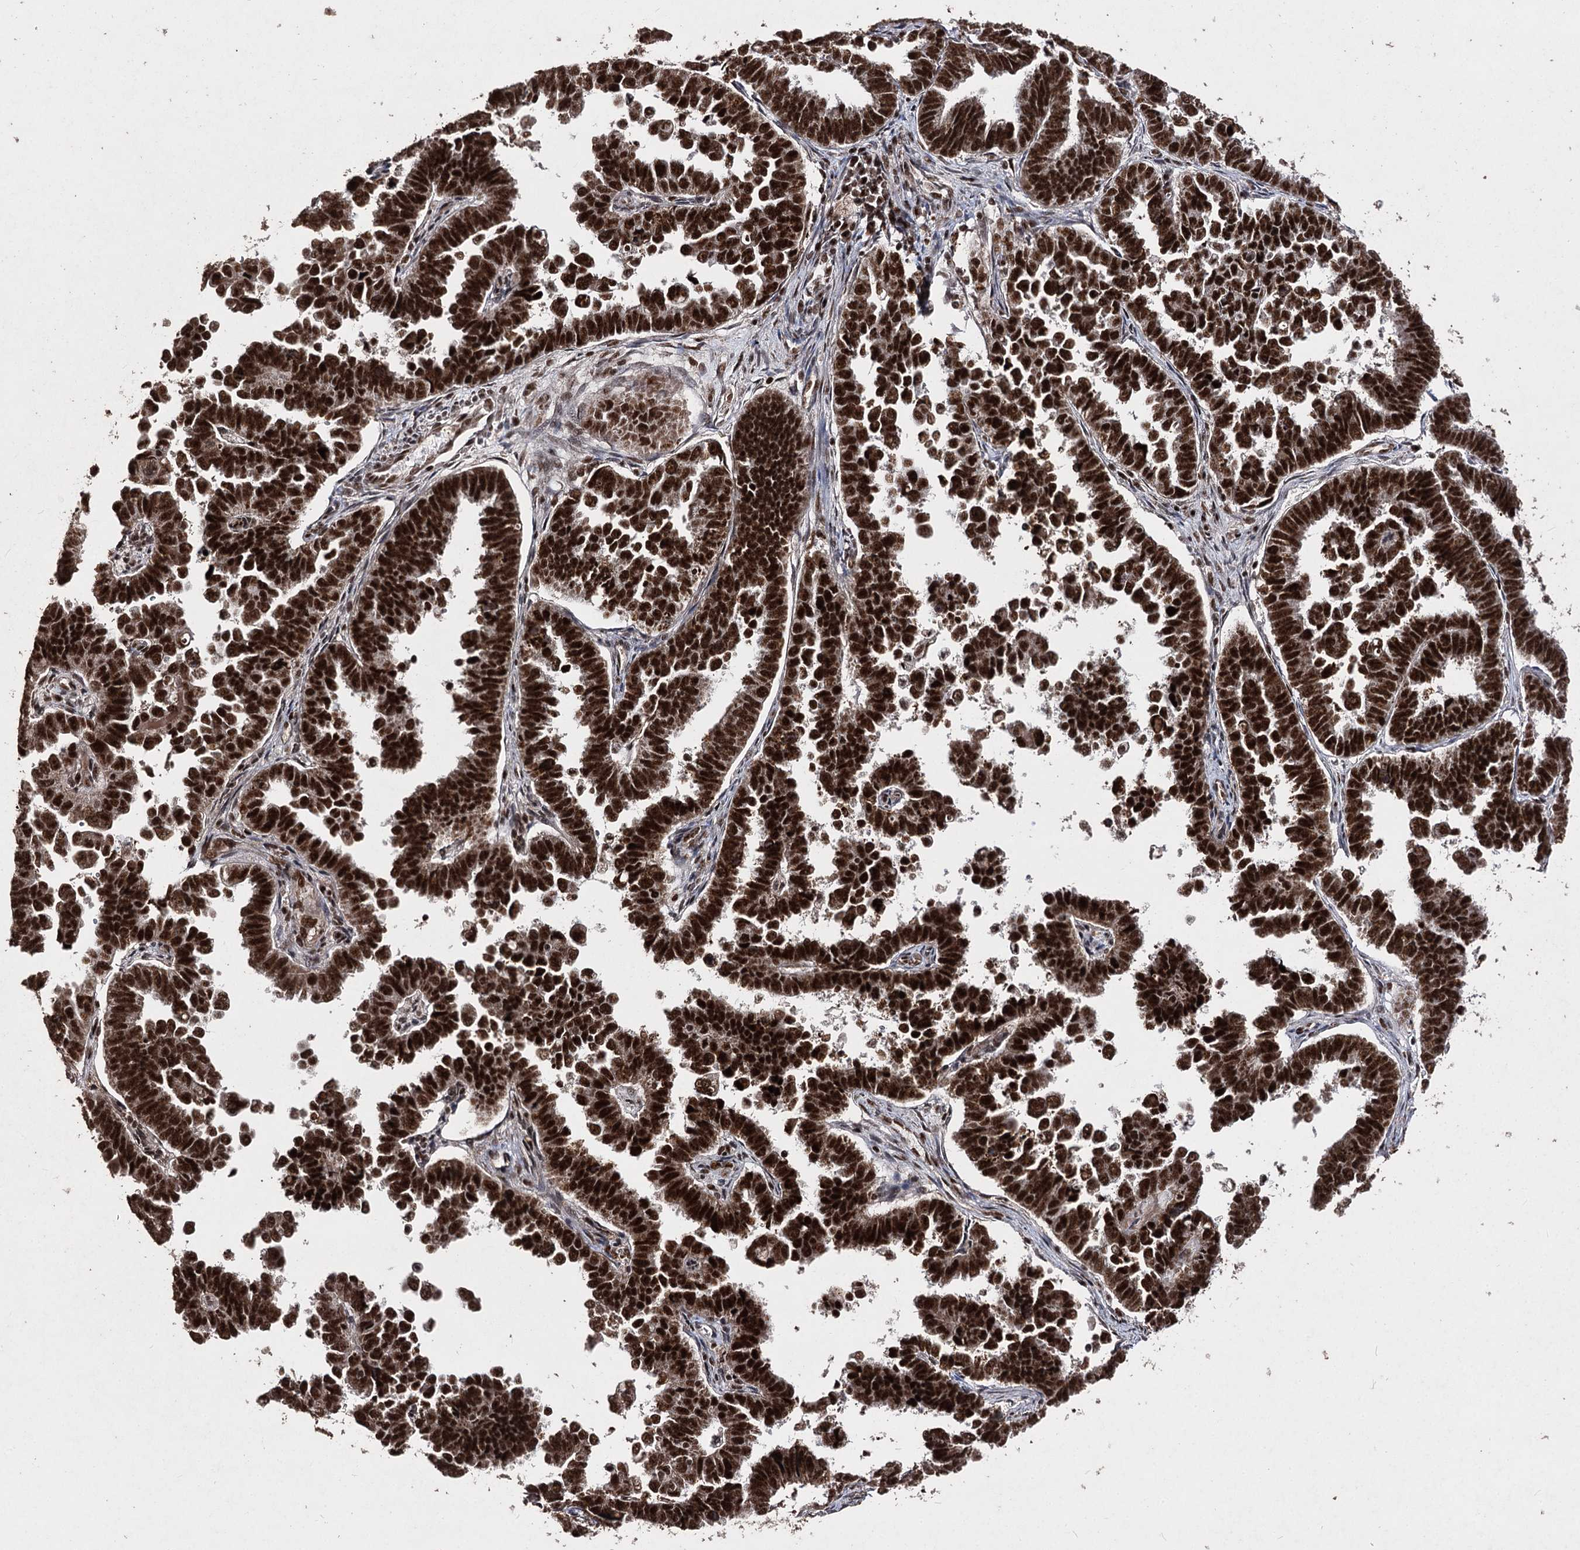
{"staining": {"intensity": "strong", "quantity": ">75%", "location": "nuclear"}, "tissue": "endometrial cancer", "cell_type": "Tumor cells", "image_type": "cancer", "snomed": [{"axis": "morphology", "description": "Adenocarcinoma, NOS"}, {"axis": "topography", "description": "Endometrium"}], "caption": "The micrograph shows immunohistochemical staining of endometrial adenocarcinoma. There is strong nuclear positivity is present in about >75% of tumor cells. The staining was performed using DAB (3,3'-diaminobenzidine), with brown indicating positive protein expression. Nuclei are stained blue with hematoxylin.", "gene": "U2SURP", "patient": {"sex": "female", "age": 75}}